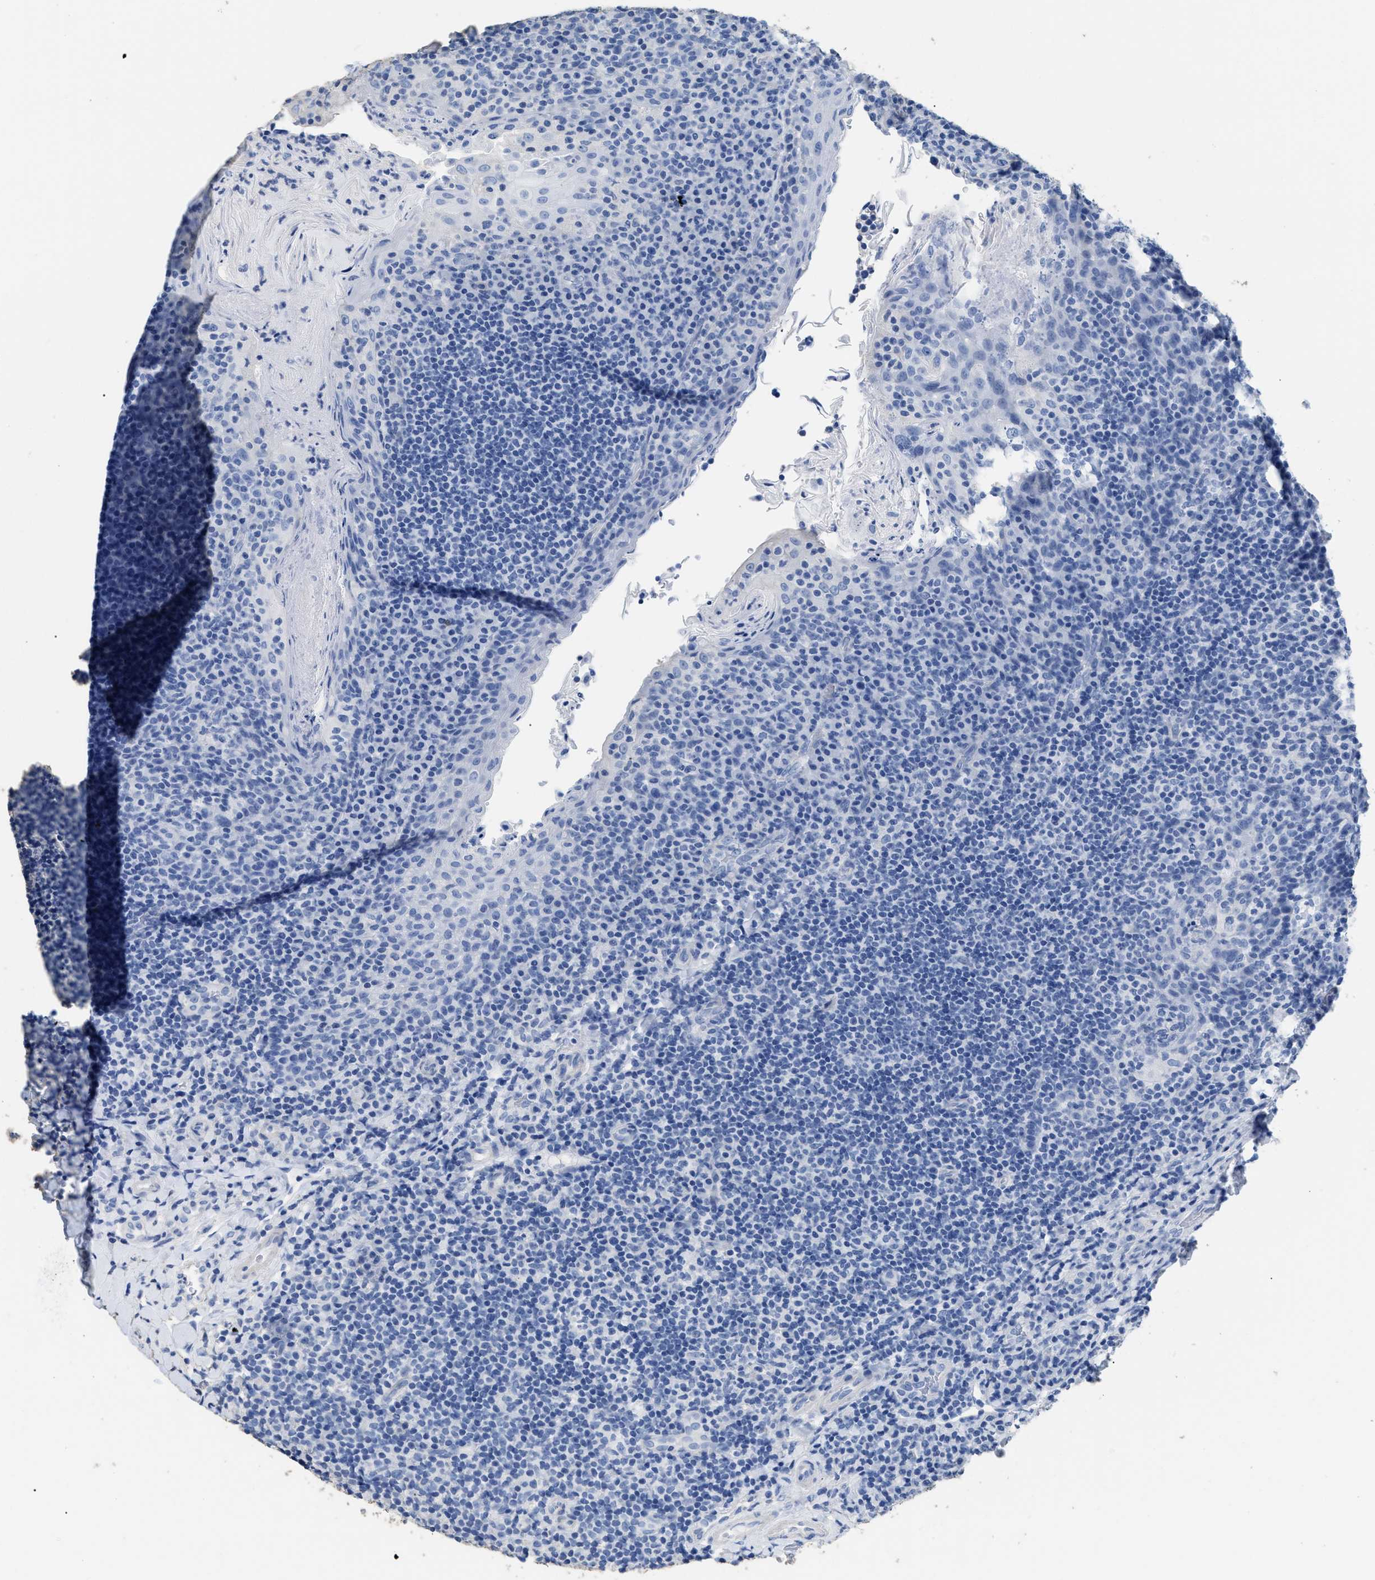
{"staining": {"intensity": "negative", "quantity": "none", "location": "none"}, "tissue": "tonsil", "cell_type": "Germinal center cells", "image_type": "normal", "snomed": [{"axis": "morphology", "description": "Normal tissue, NOS"}, {"axis": "topography", "description": "Tonsil"}], "caption": "Human tonsil stained for a protein using immunohistochemistry (IHC) reveals no positivity in germinal center cells.", "gene": "DLC1", "patient": {"sex": "male", "age": 17}}